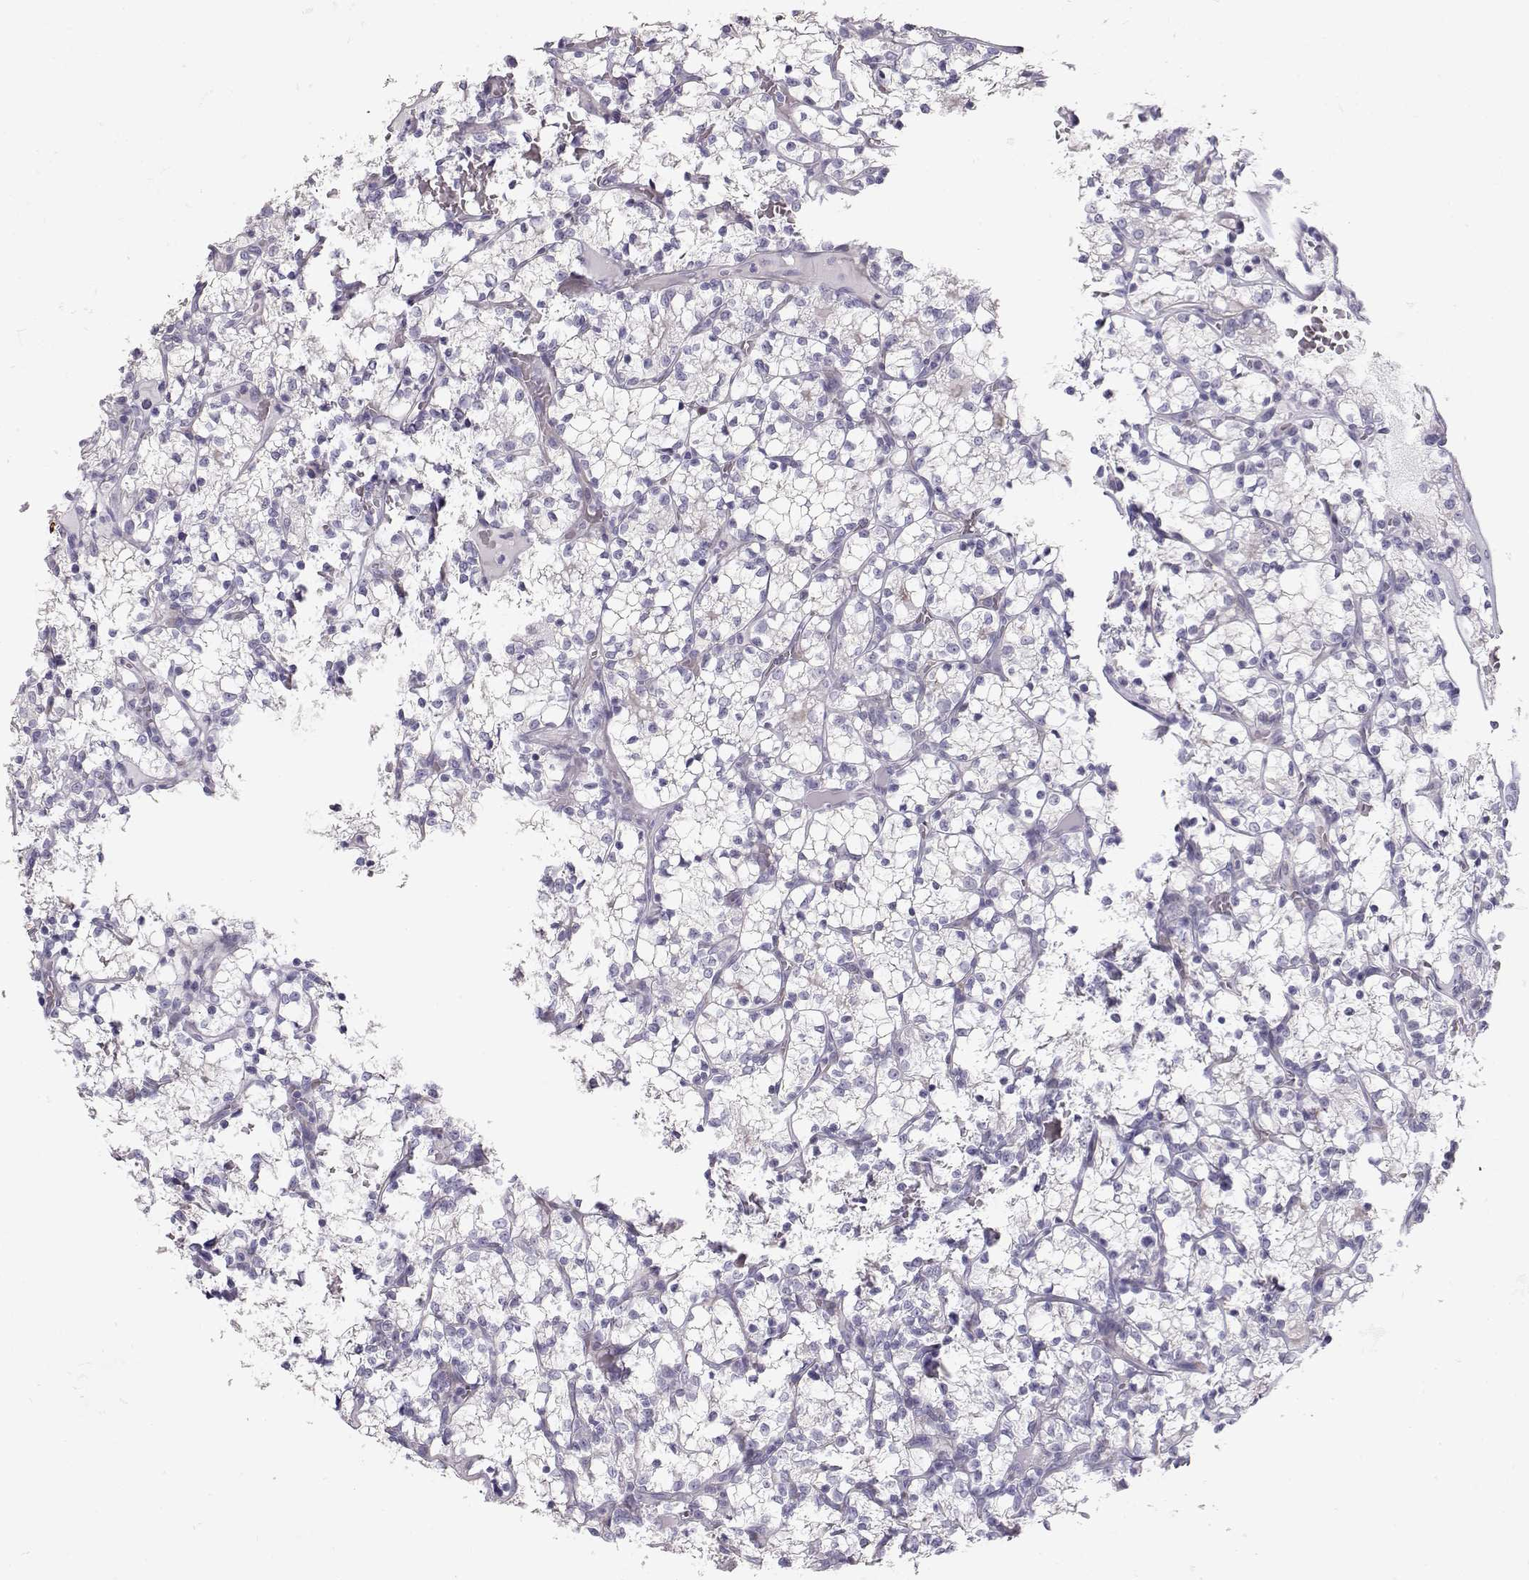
{"staining": {"intensity": "negative", "quantity": "none", "location": "none"}, "tissue": "renal cancer", "cell_type": "Tumor cells", "image_type": "cancer", "snomed": [{"axis": "morphology", "description": "Adenocarcinoma, NOS"}, {"axis": "topography", "description": "Kidney"}], "caption": "There is no significant staining in tumor cells of renal cancer.", "gene": "RD3", "patient": {"sex": "female", "age": 69}}